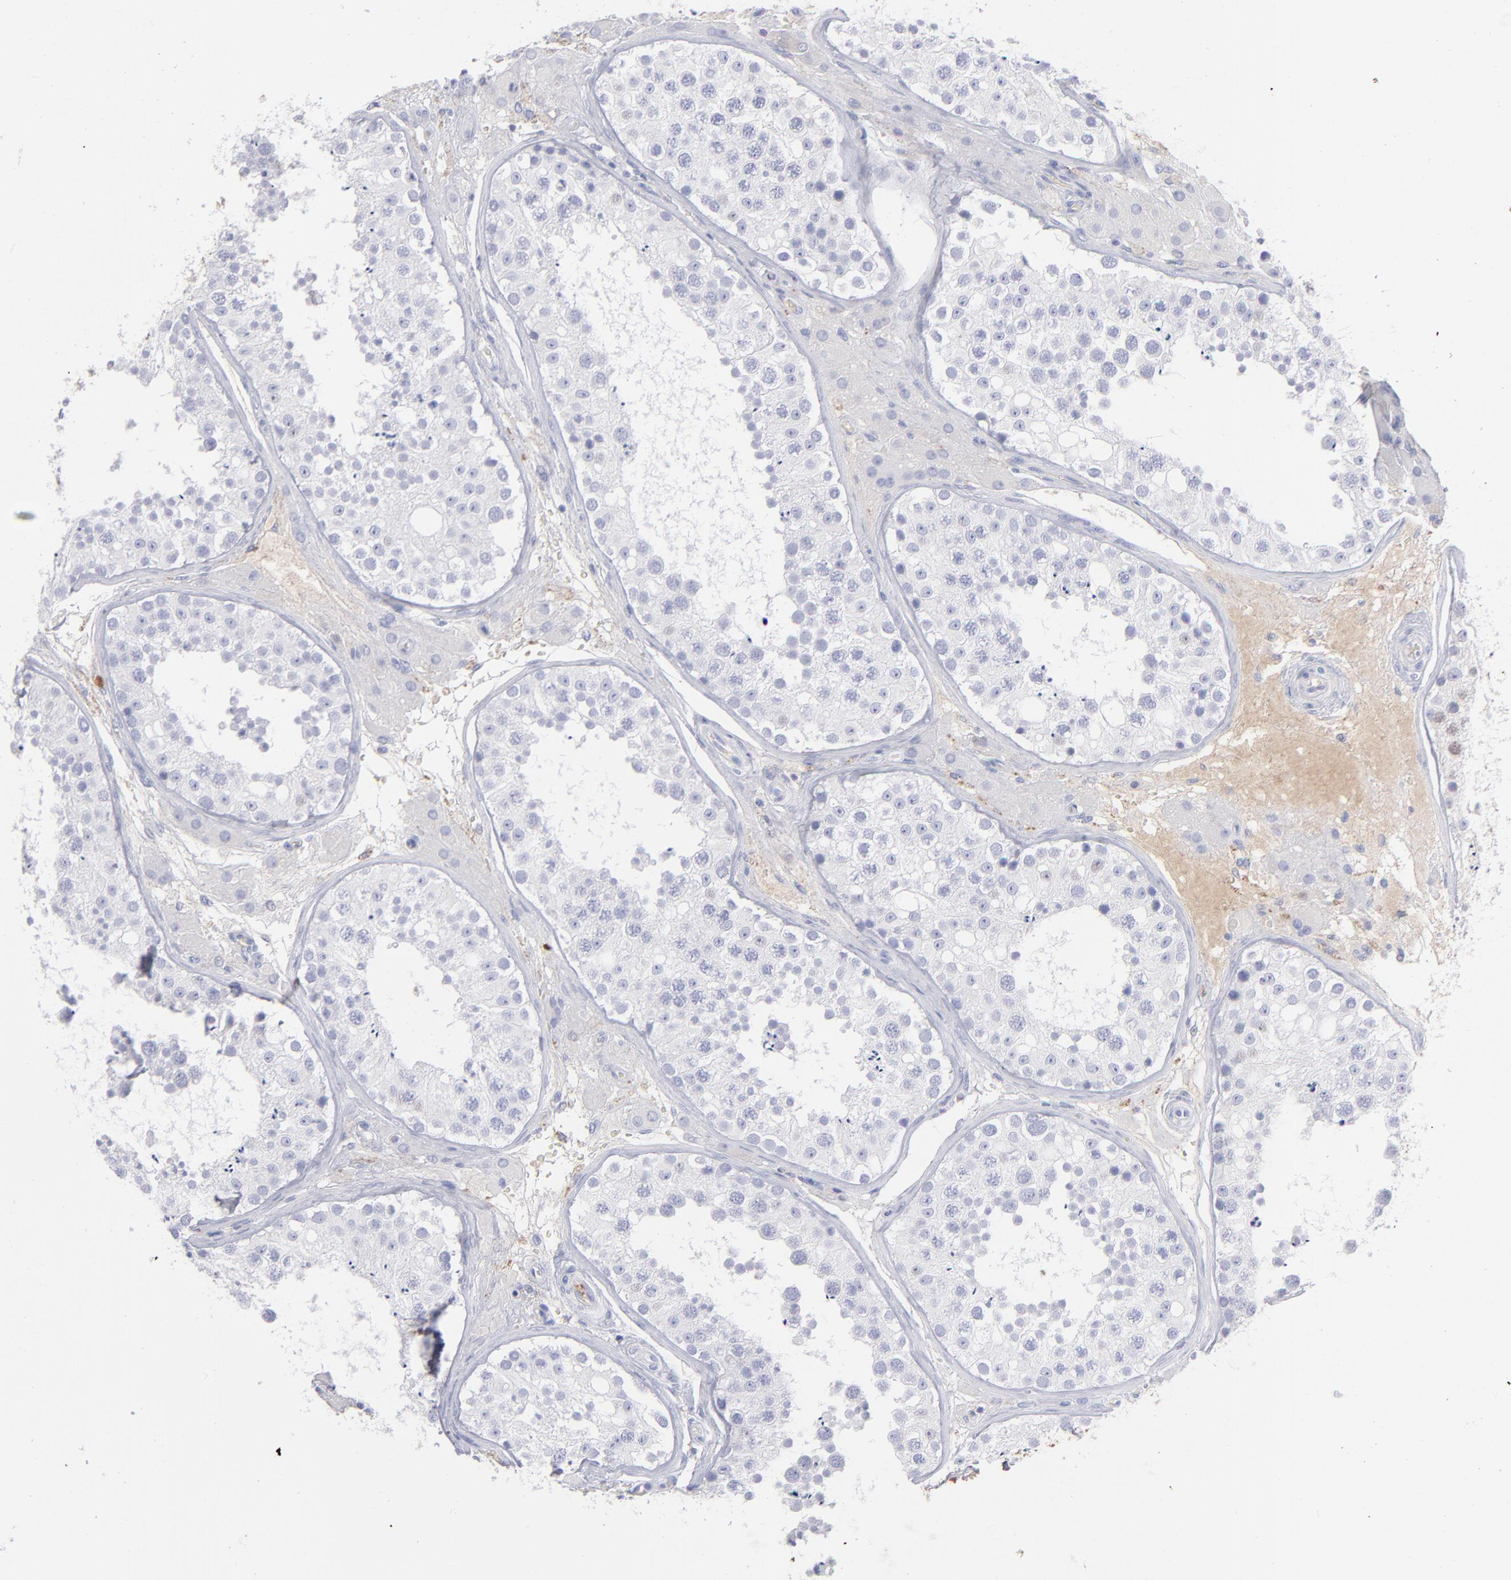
{"staining": {"intensity": "negative", "quantity": "none", "location": "none"}, "tissue": "testis", "cell_type": "Cells in seminiferous ducts", "image_type": "normal", "snomed": [{"axis": "morphology", "description": "Normal tissue, NOS"}, {"axis": "topography", "description": "Testis"}], "caption": "Human testis stained for a protein using IHC exhibits no expression in cells in seminiferous ducts.", "gene": "HP", "patient": {"sex": "male", "age": 26}}